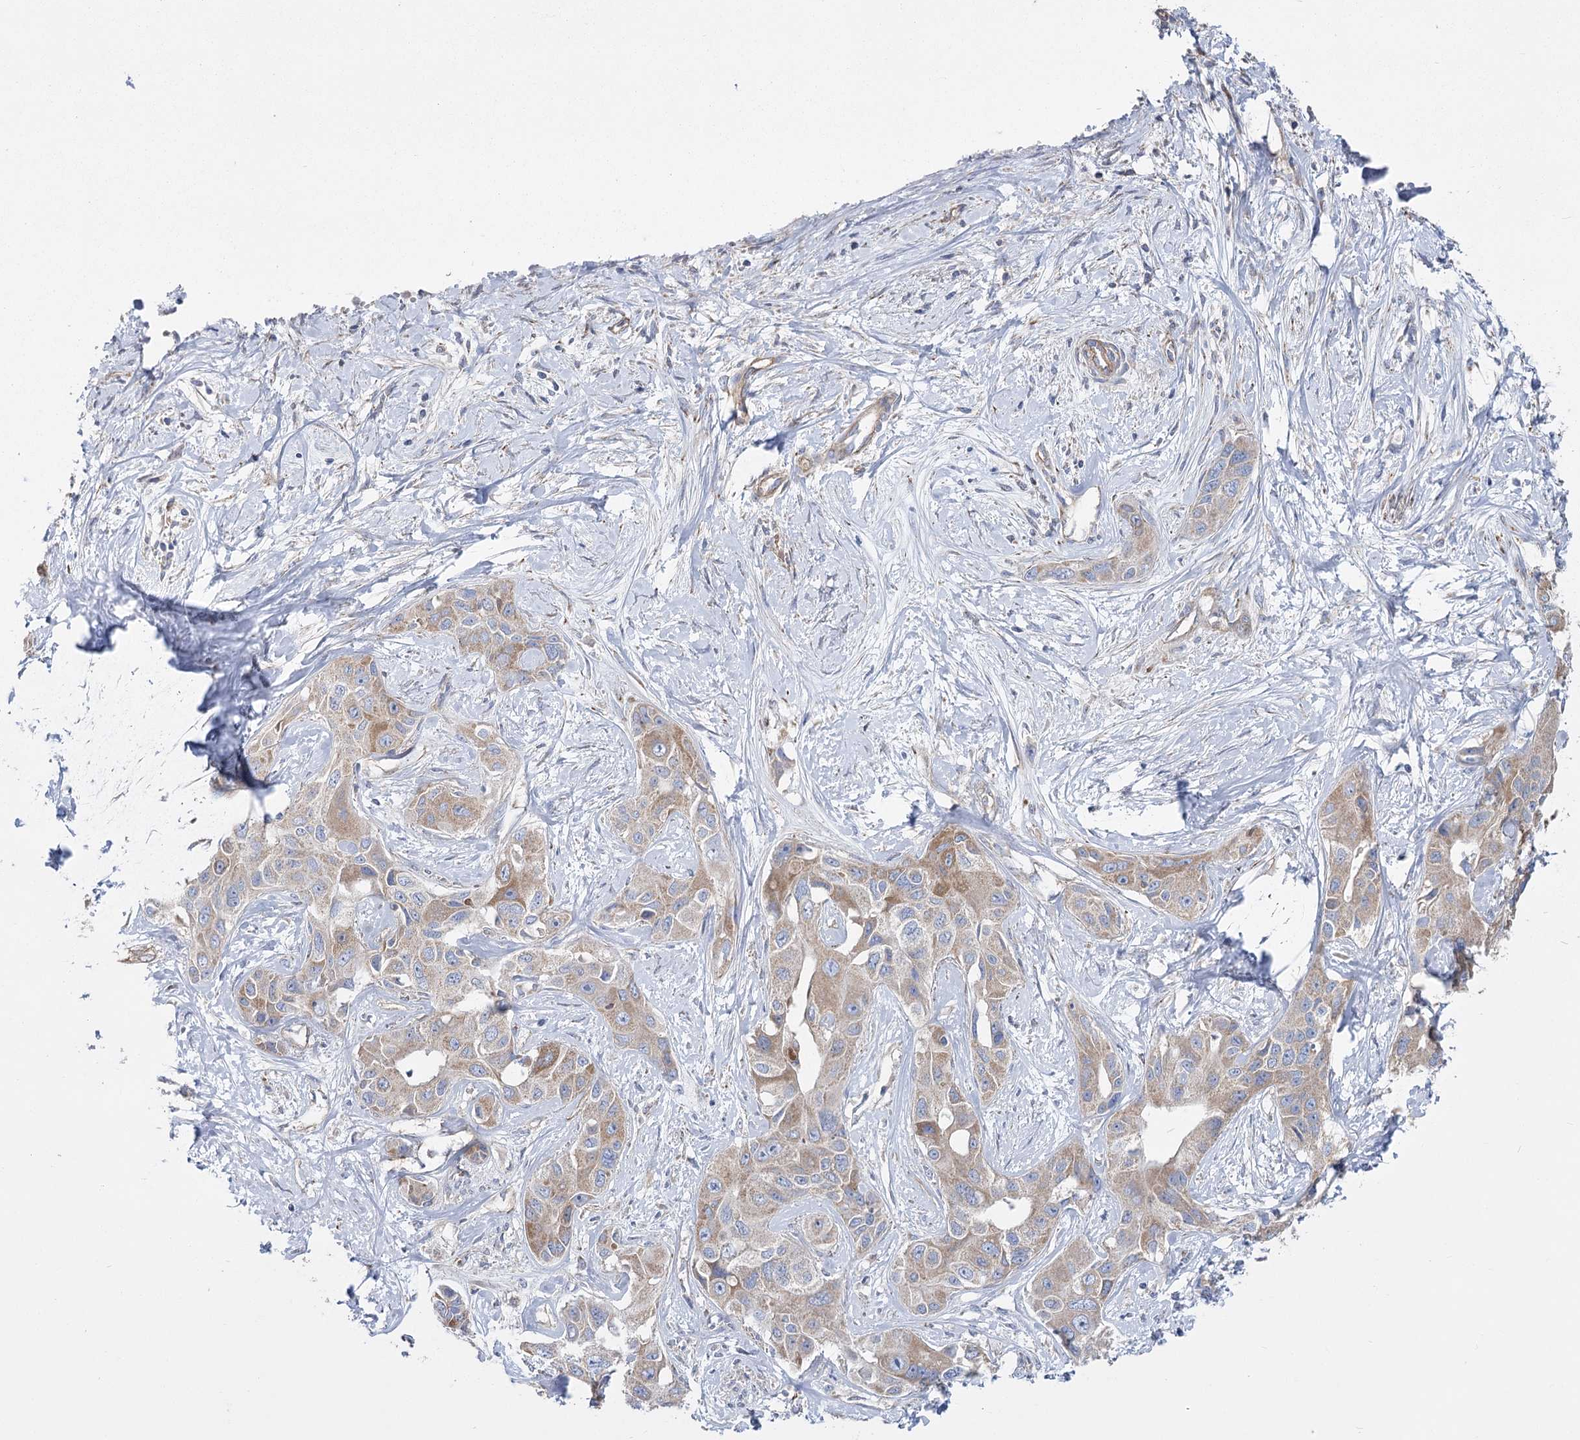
{"staining": {"intensity": "moderate", "quantity": "<25%", "location": "cytoplasmic/membranous"}, "tissue": "liver cancer", "cell_type": "Tumor cells", "image_type": "cancer", "snomed": [{"axis": "morphology", "description": "Cholangiocarcinoma"}, {"axis": "topography", "description": "Liver"}], "caption": "Immunohistochemistry image of human liver cancer (cholangiocarcinoma) stained for a protein (brown), which reveals low levels of moderate cytoplasmic/membranous positivity in approximately <25% of tumor cells.", "gene": "RMDN2", "patient": {"sex": "male", "age": 59}}